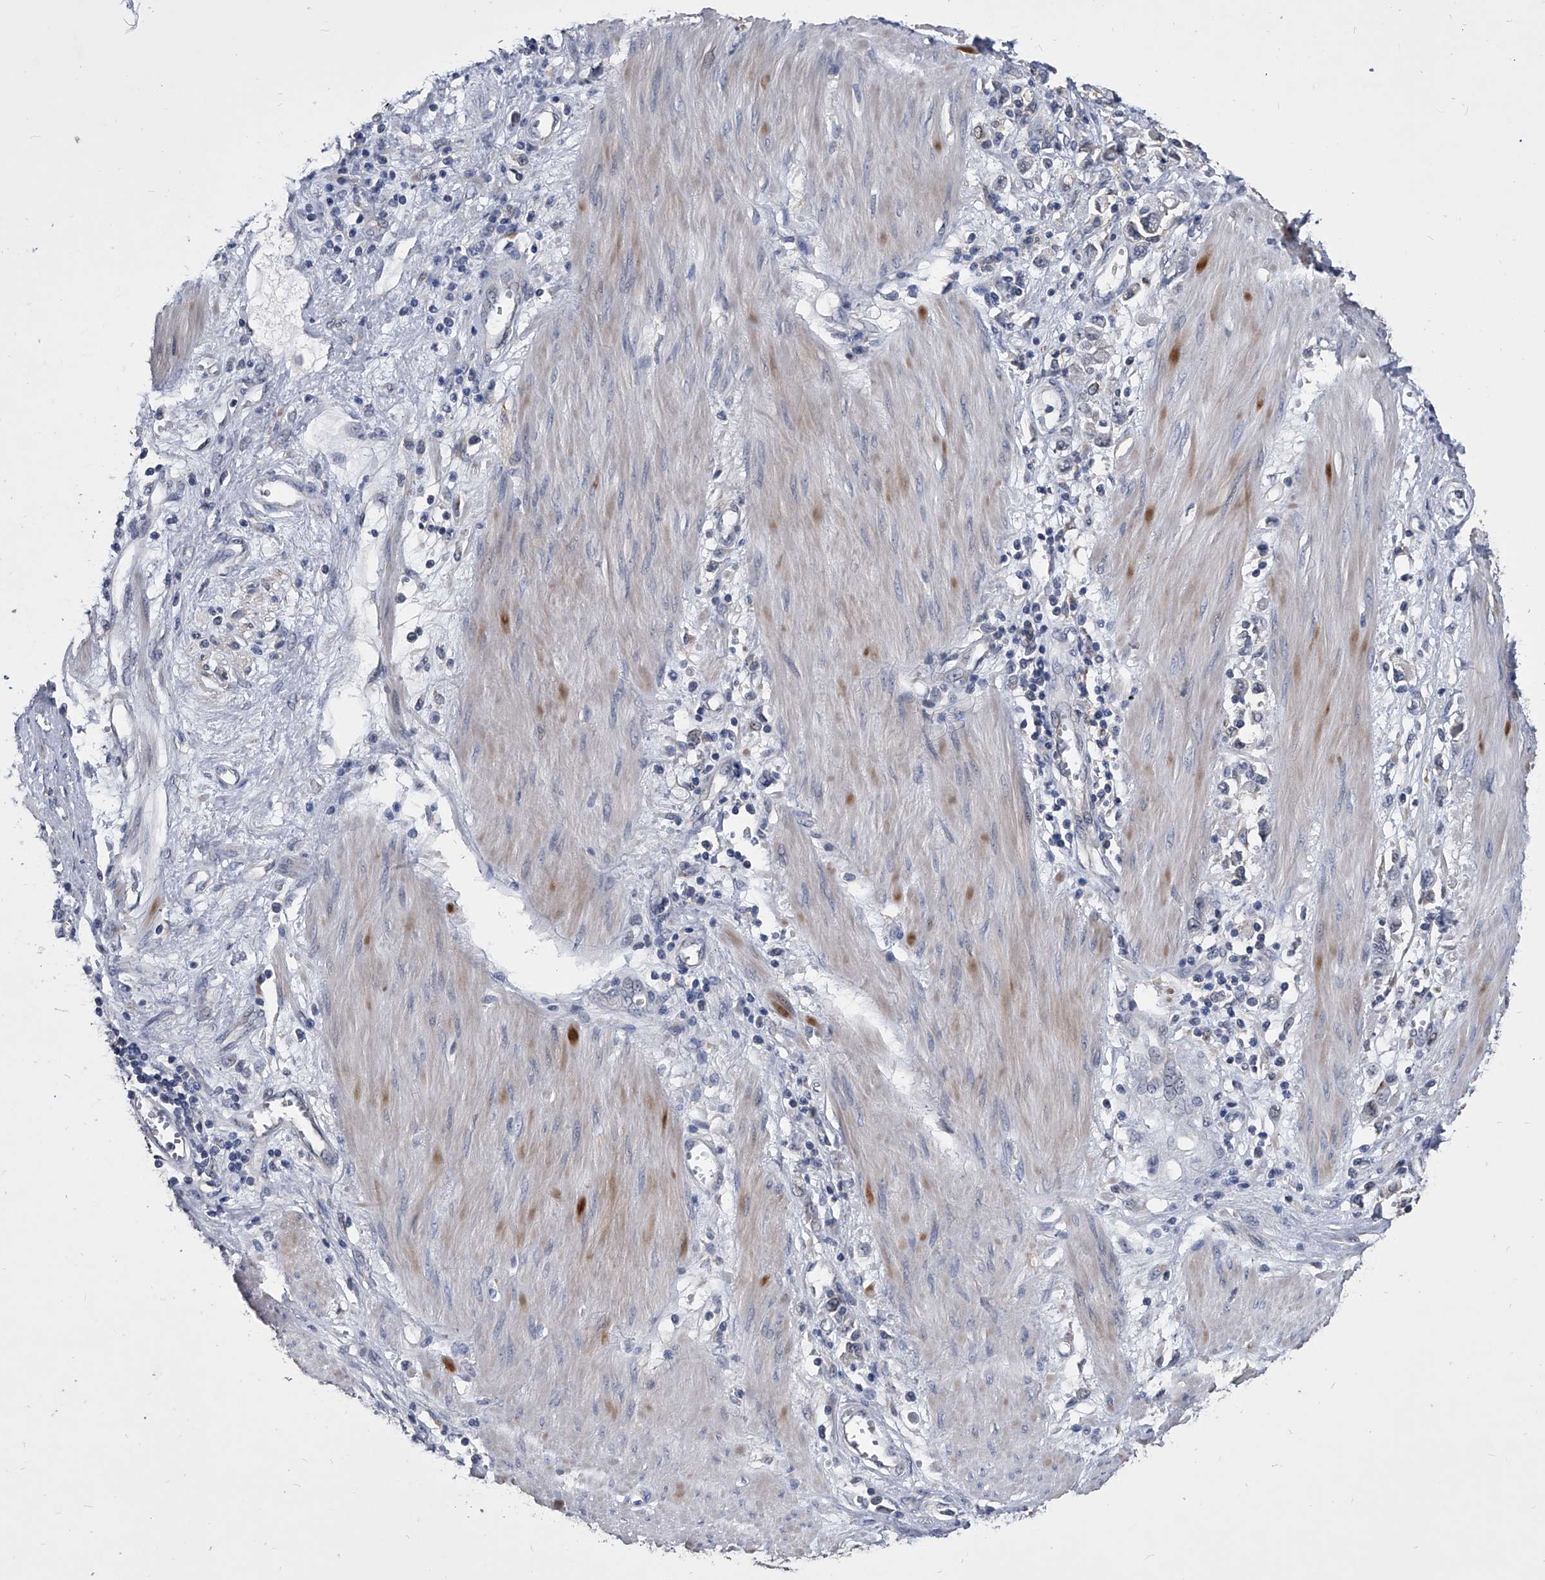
{"staining": {"intensity": "negative", "quantity": "none", "location": "none"}, "tissue": "stomach cancer", "cell_type": "Tumor cells", "image_type": "cancer", "snomed": [{"axis": "morphology", "description": "Adenocarcinoma, NOS"}, {"axis": "topography", "description": "Stomach"}], "caption": "IHC image of neoplastic tissue: human stomach adenocarcinoma stained with DAB (3,3'-diaminobenzidine) exhibits no significant protein staining in tumor cells. (DAB (3,3'-diaminobenzidine) IHC visualized using brightfield microscopy, high magnification).", "gene": "MAP4K3", "patient": {"sex": "female", "age": 76}}